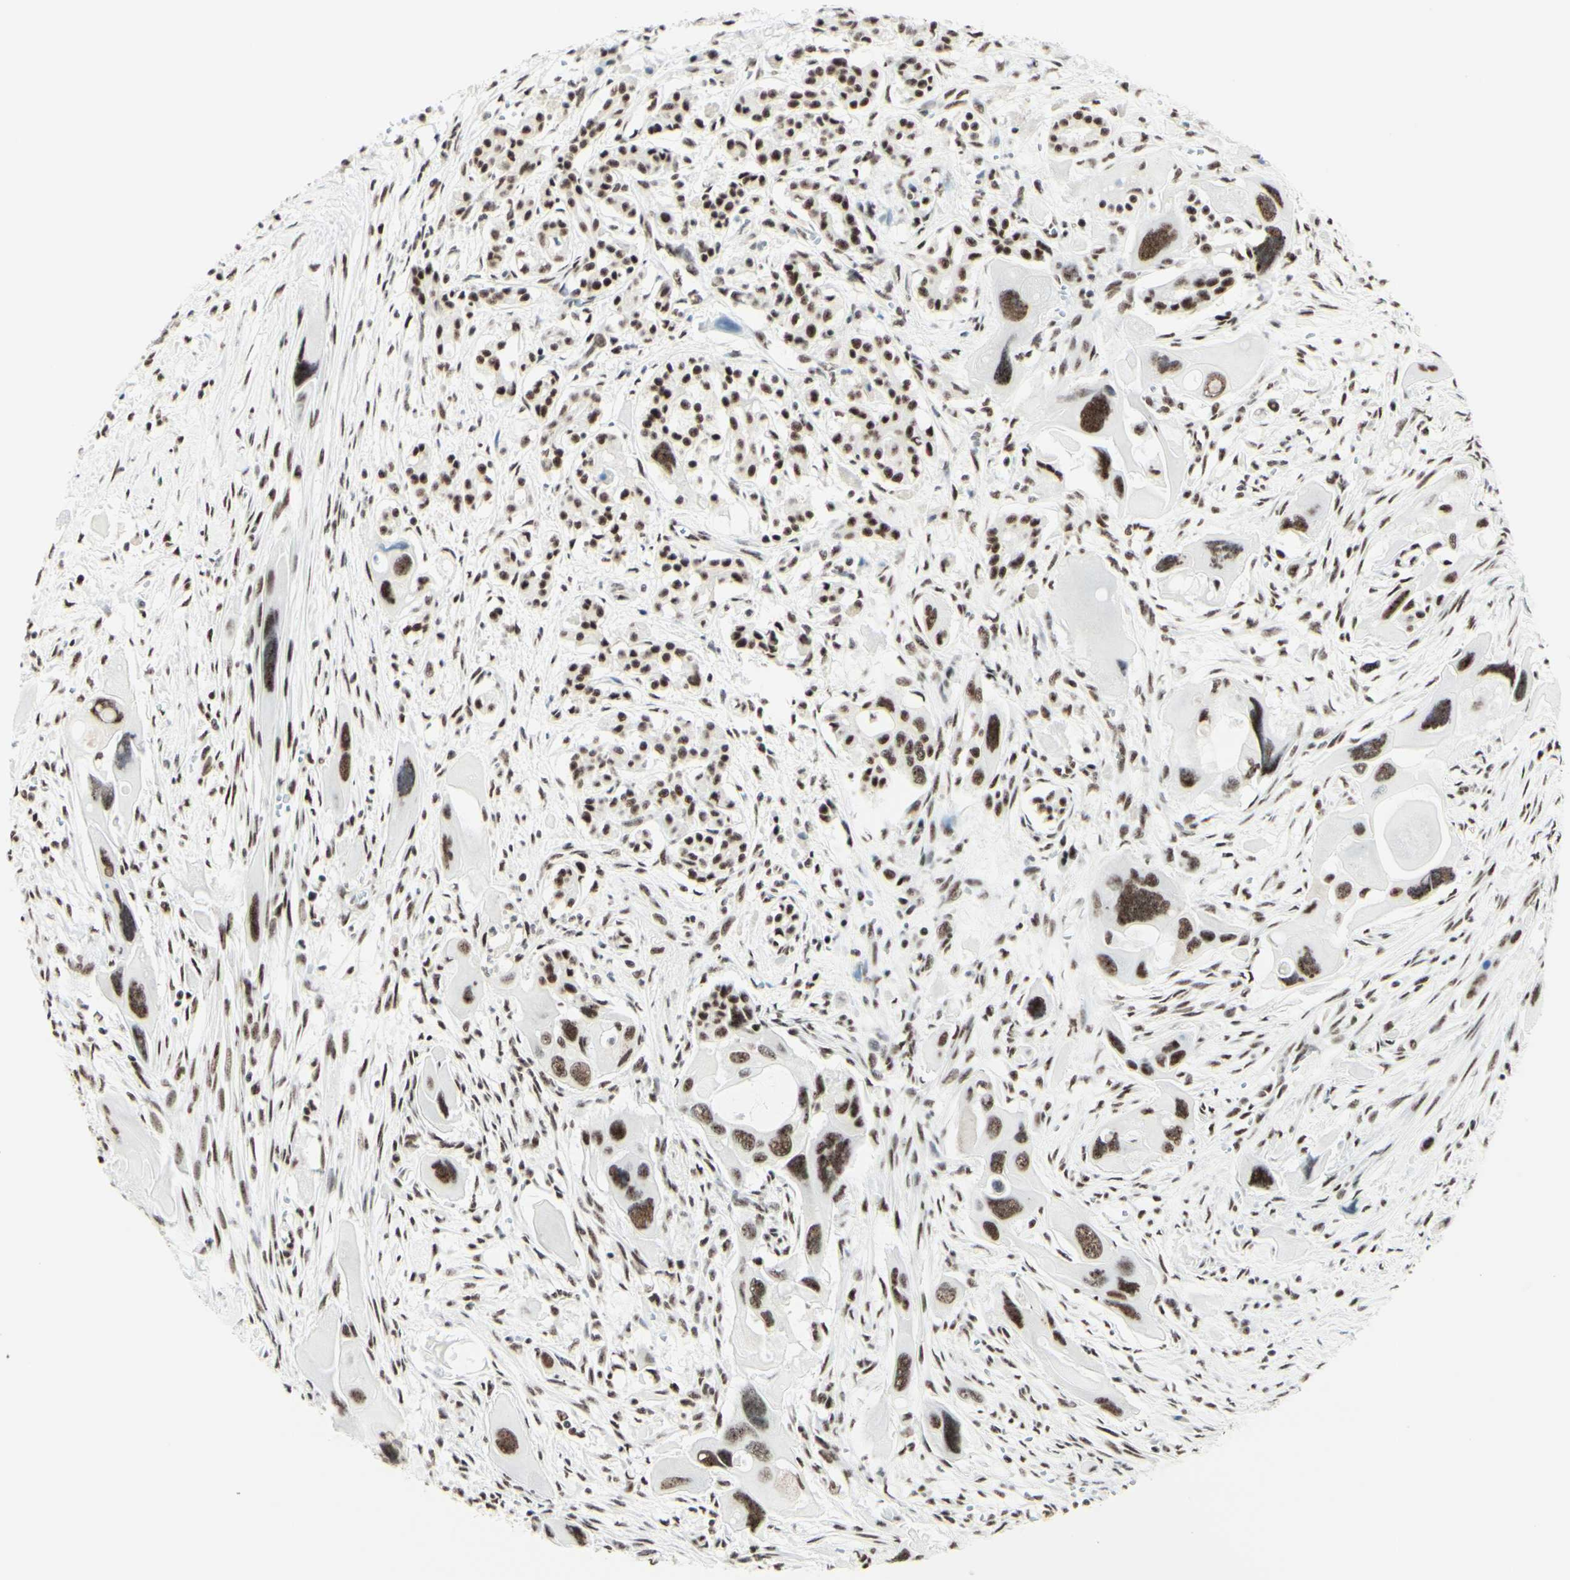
{"staining": {"intensity": "moderate", "quantity": ">75%", "location": "nuclear"}, "tissue": "pancreatic cancer", "cell_type": "Tumor cells", "image_type": "cancer", "snomed": [{"axis": "morphology", "description": "Adenocarcinoma, NOS"}, {"axis": "topography", "description": "Pancreas"}], "caption": "DAB (3,3'-diaminobenzidine) immunohistochemical staining of human pancreatic adenocarcinoma shows moderate nuclear protein positivity in approximately >75% of tumor cells.", "gene": "WTAP", "patient": {"sex": "male", "age": 73}}